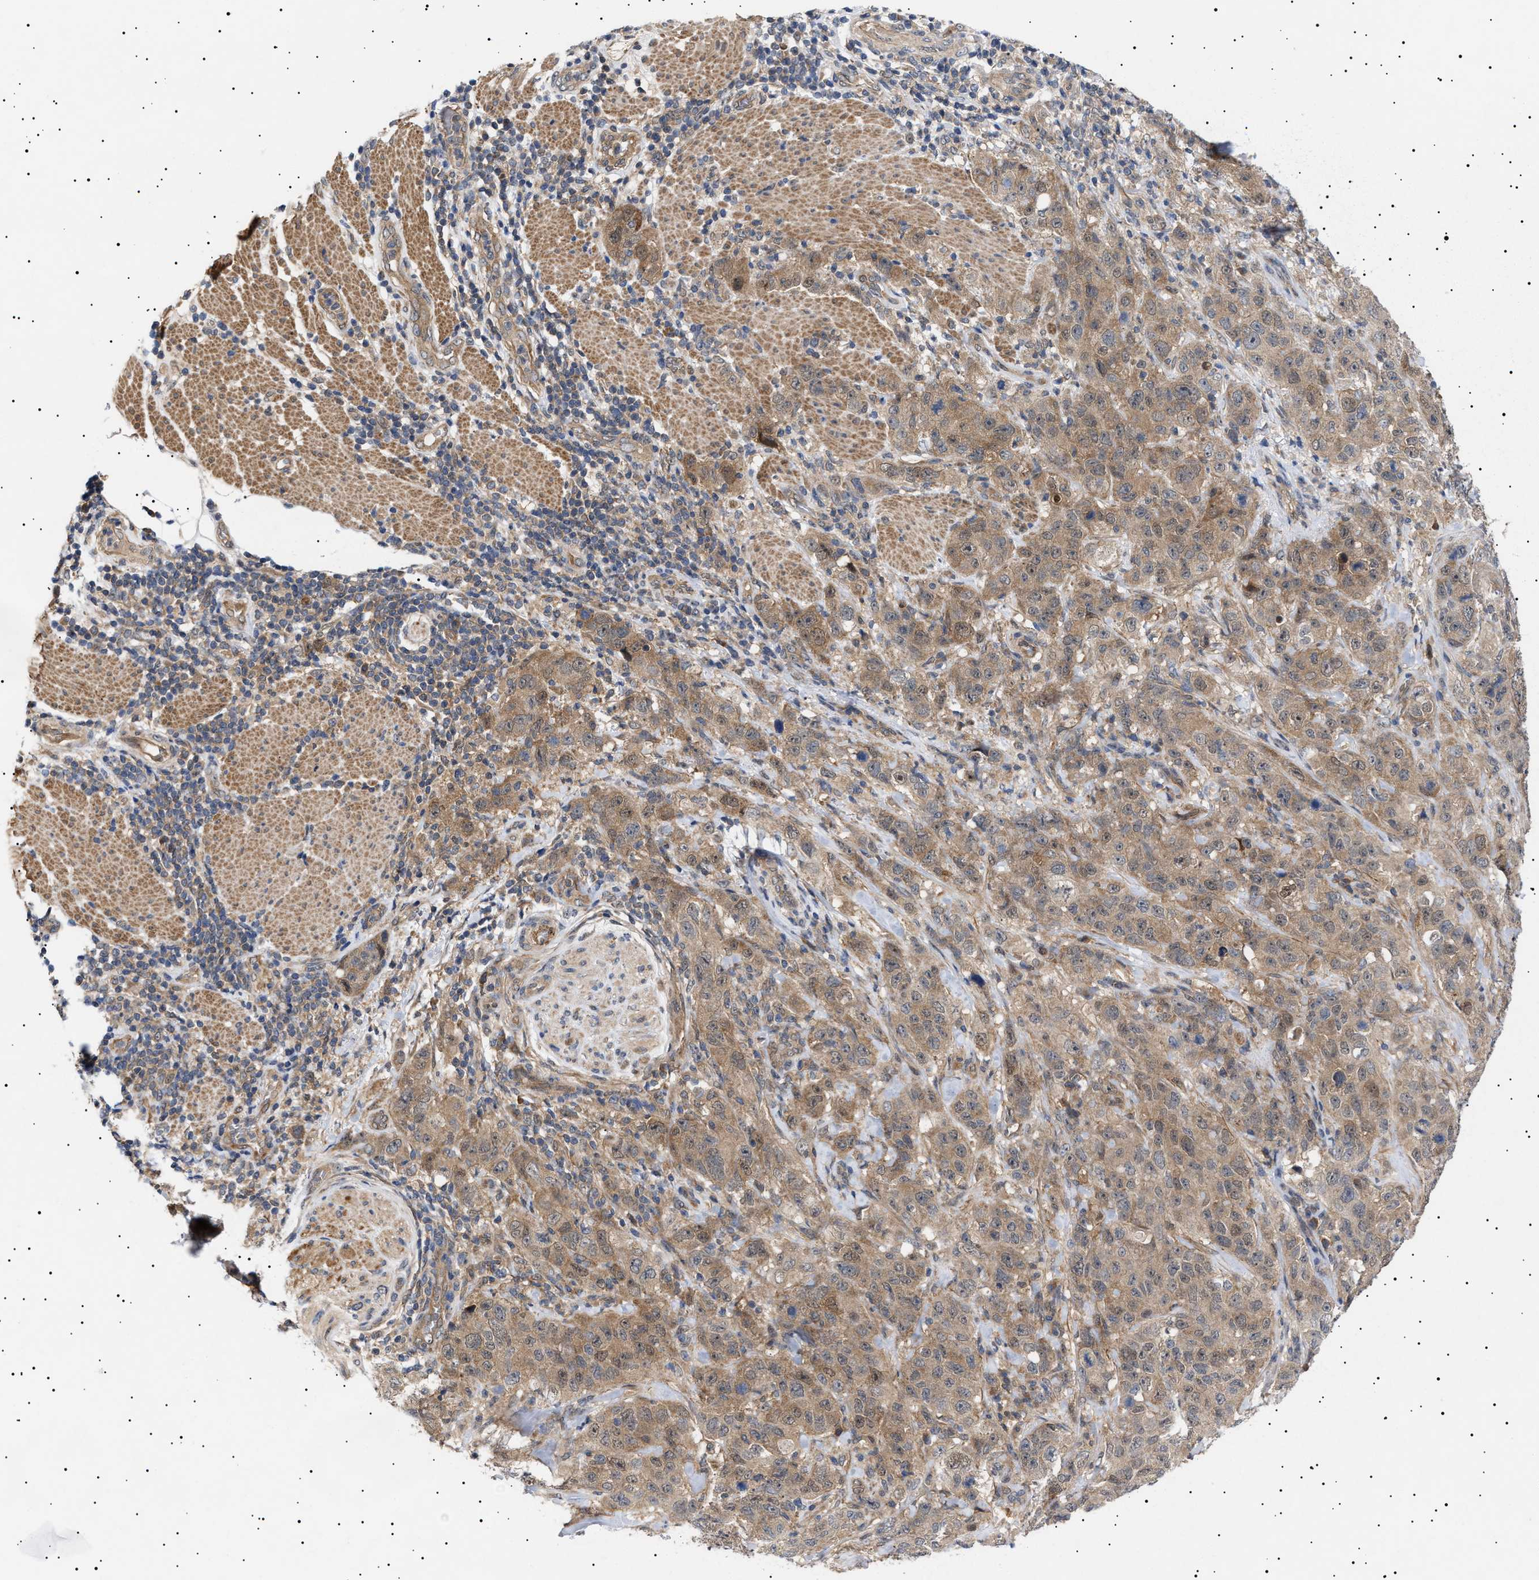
{"staining": {"intensity": "weak", "quantity": ">75%", "location": "cytoplasmic/membranous"}, "tissue": "stomach cancer", "cell_type": "Tumor cells", "image_type": "cancer", "snomed": [{"axis": "morphology", "description": "Adenocarcinoma, NOS"}, {"axis": "topography", "description": "Stomach"}], "caption": "A photomicrograph of stomach adenocarcinoma stained for a protein demonstrates weak cytoplasmic/membranous brown staining in tumor cells. The staining is performed using DAB (3,3'-diaminobenzidine) brown chromogen to label protein expression. The nuclei are counter-stained blue using hematoxylin.", "gene": "NPLOC4", "patient": {"sex": "male", "age": 48}}